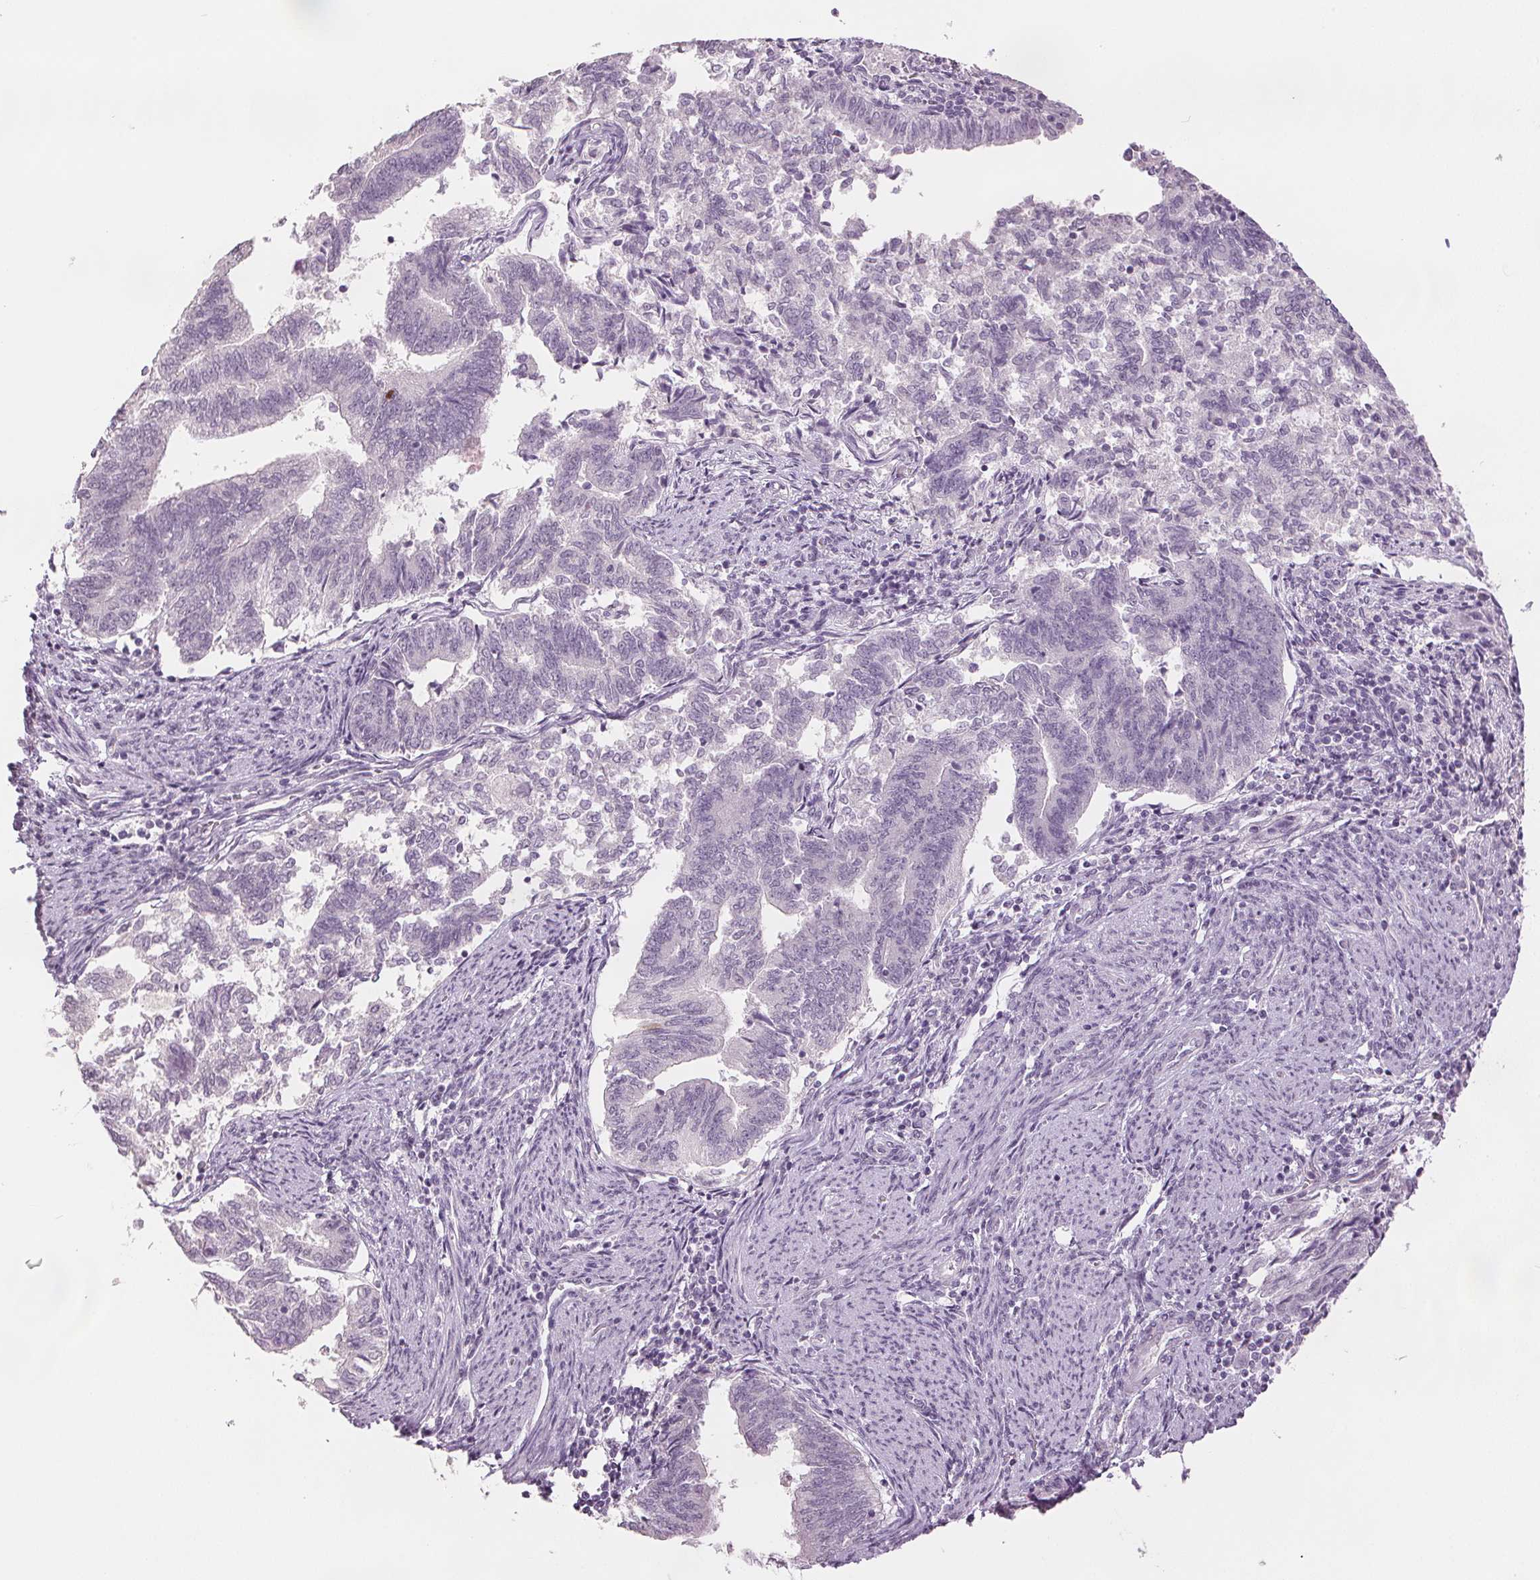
{"staining": {"intensity": "negative", "quantity": "none", "location": "none"}, "tissue": "endometrial cancer", "cell_type": "Tumor cells", "image_type": "cancer", "snomed": [{"axis": "morphology", "description": "Adenocarcinoma, NOS"}, {"axis": "topography", "description": "Endometrium"}], "caption": "DAB immunohistochemical staining of human adenocarcinoma (endometrial) exhibits no significant positivity in tumor cells. (Stains: DAB IHC with hematoxylin counter stain, Microscopy: brightfield microscopy at high magnification).", "gene": "SCGN", "patient": {"sex": "female", "age": 65}}